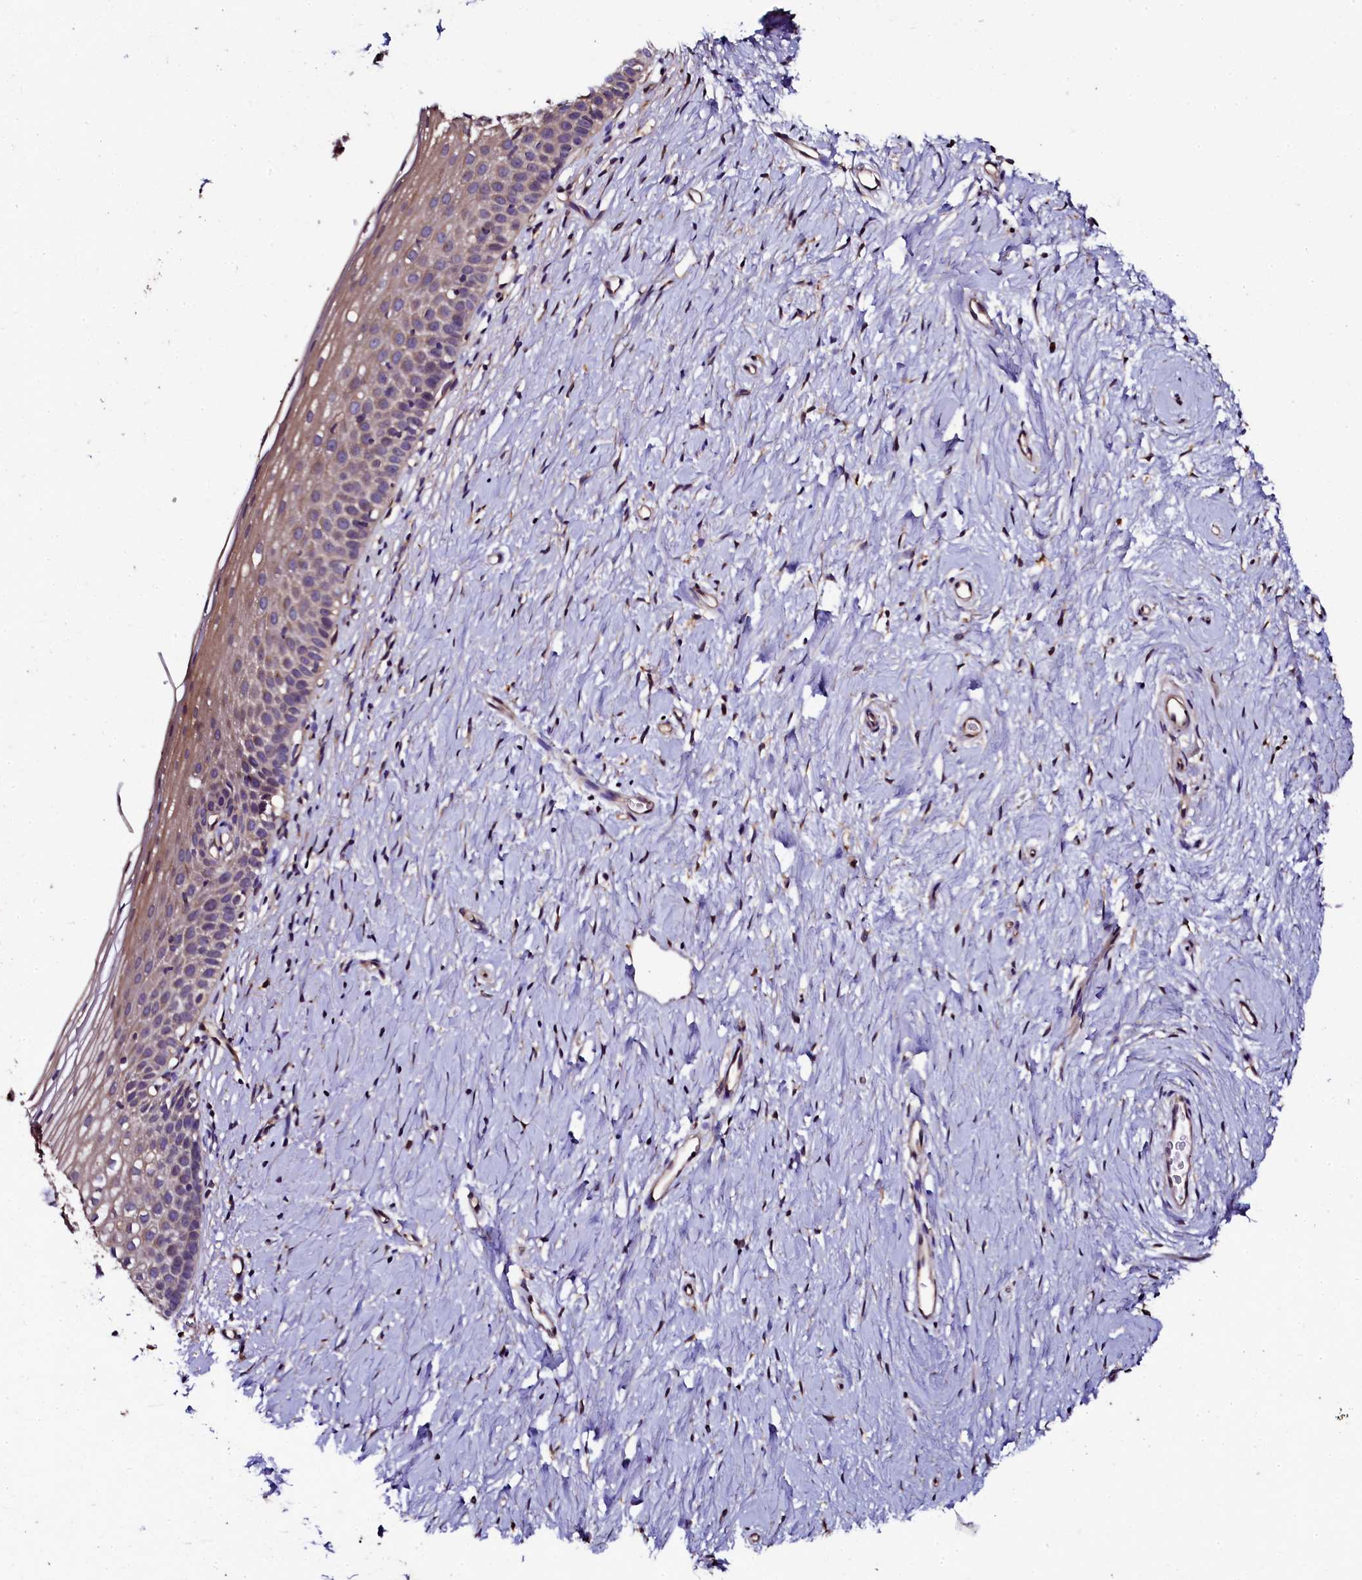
{"staining": {"intensity": "moderate", "quantity": "25%-75%", "location": "cytoplasmic/membranous"}, "tissue": "cervix", "cell_type": "Glandular cells", "image_type": "normal", "snomed": [{"axis": "morphology", "description": "Normal tissue, NOS"}, {"axis": "topography", "description": "Cervix"}], "caption": "Glandular cells display medium levels of moderate cytoplasmic/membranous staining in about 25%-75% of cells in normal human cervix. Using DAB (brown) and hematoxylin (blue) stains, captured at high magnification using brightfield microscopy.", "gene": "APPL2", "patient": {"sex": "female", "age": 57}}